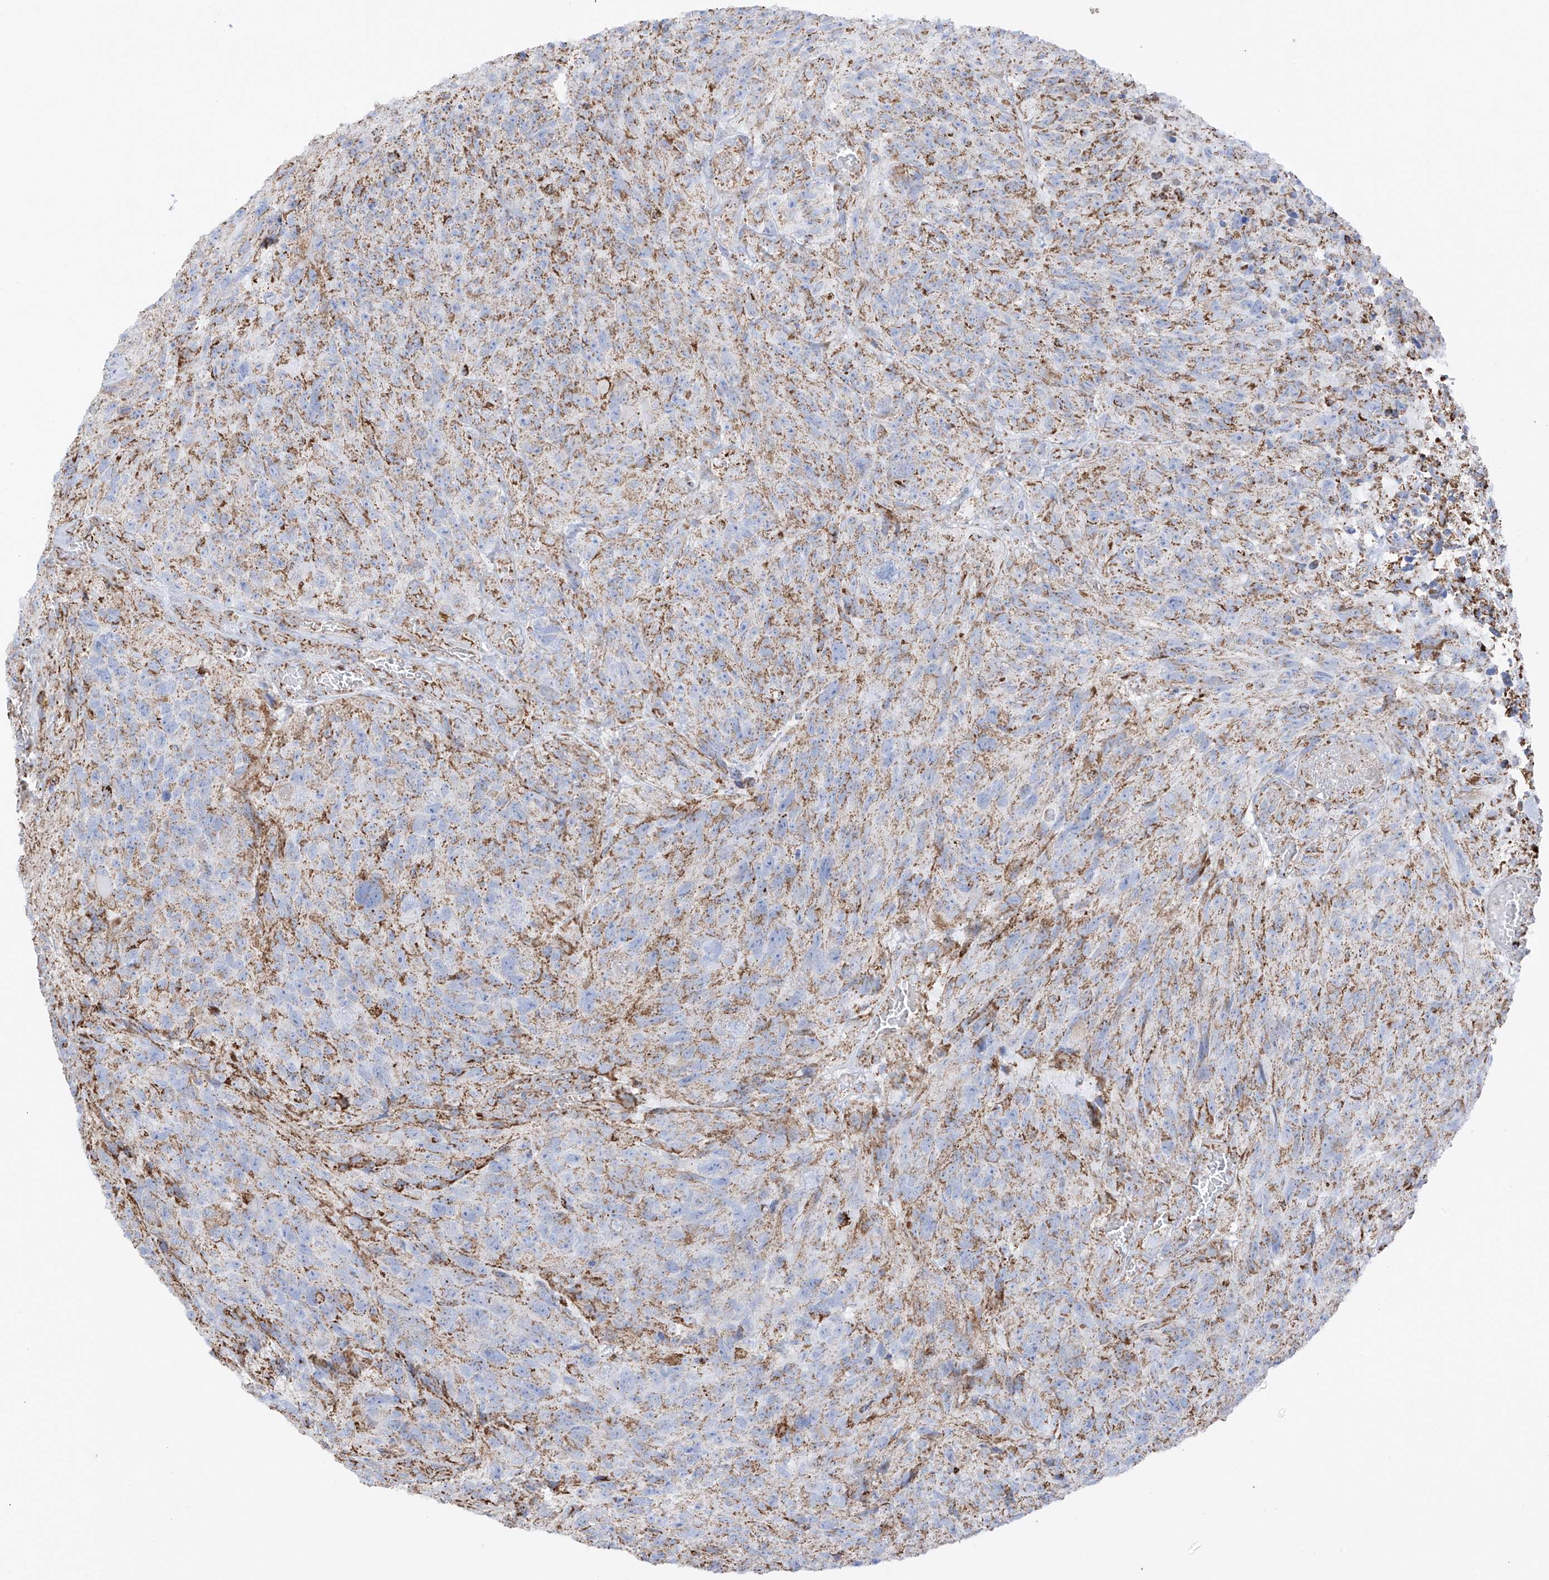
{"staining": {"intensity": "weak", "quantity": "25%-75%", "location": "cytoplasmic/membranous"}, "tissue": "glioma", "cell_type": "Tumor cells", "image_type": "cancer", "snomed": [{"axis": "morphology", "description": "Glioma, malignant, High grade"}, {"axis": "topography", "description": "Brain"}], "caption": "Immunohistochemistry (DAB) staining of human malignant glioma (high-grade) demonstrates weak cytoplasmic/membranous protein staining in approximately 25%-75% of tumor cells. Nuclei are stained in blue.", "gene": "XKR3", "patient": {"sex": "male", "age": 69}}